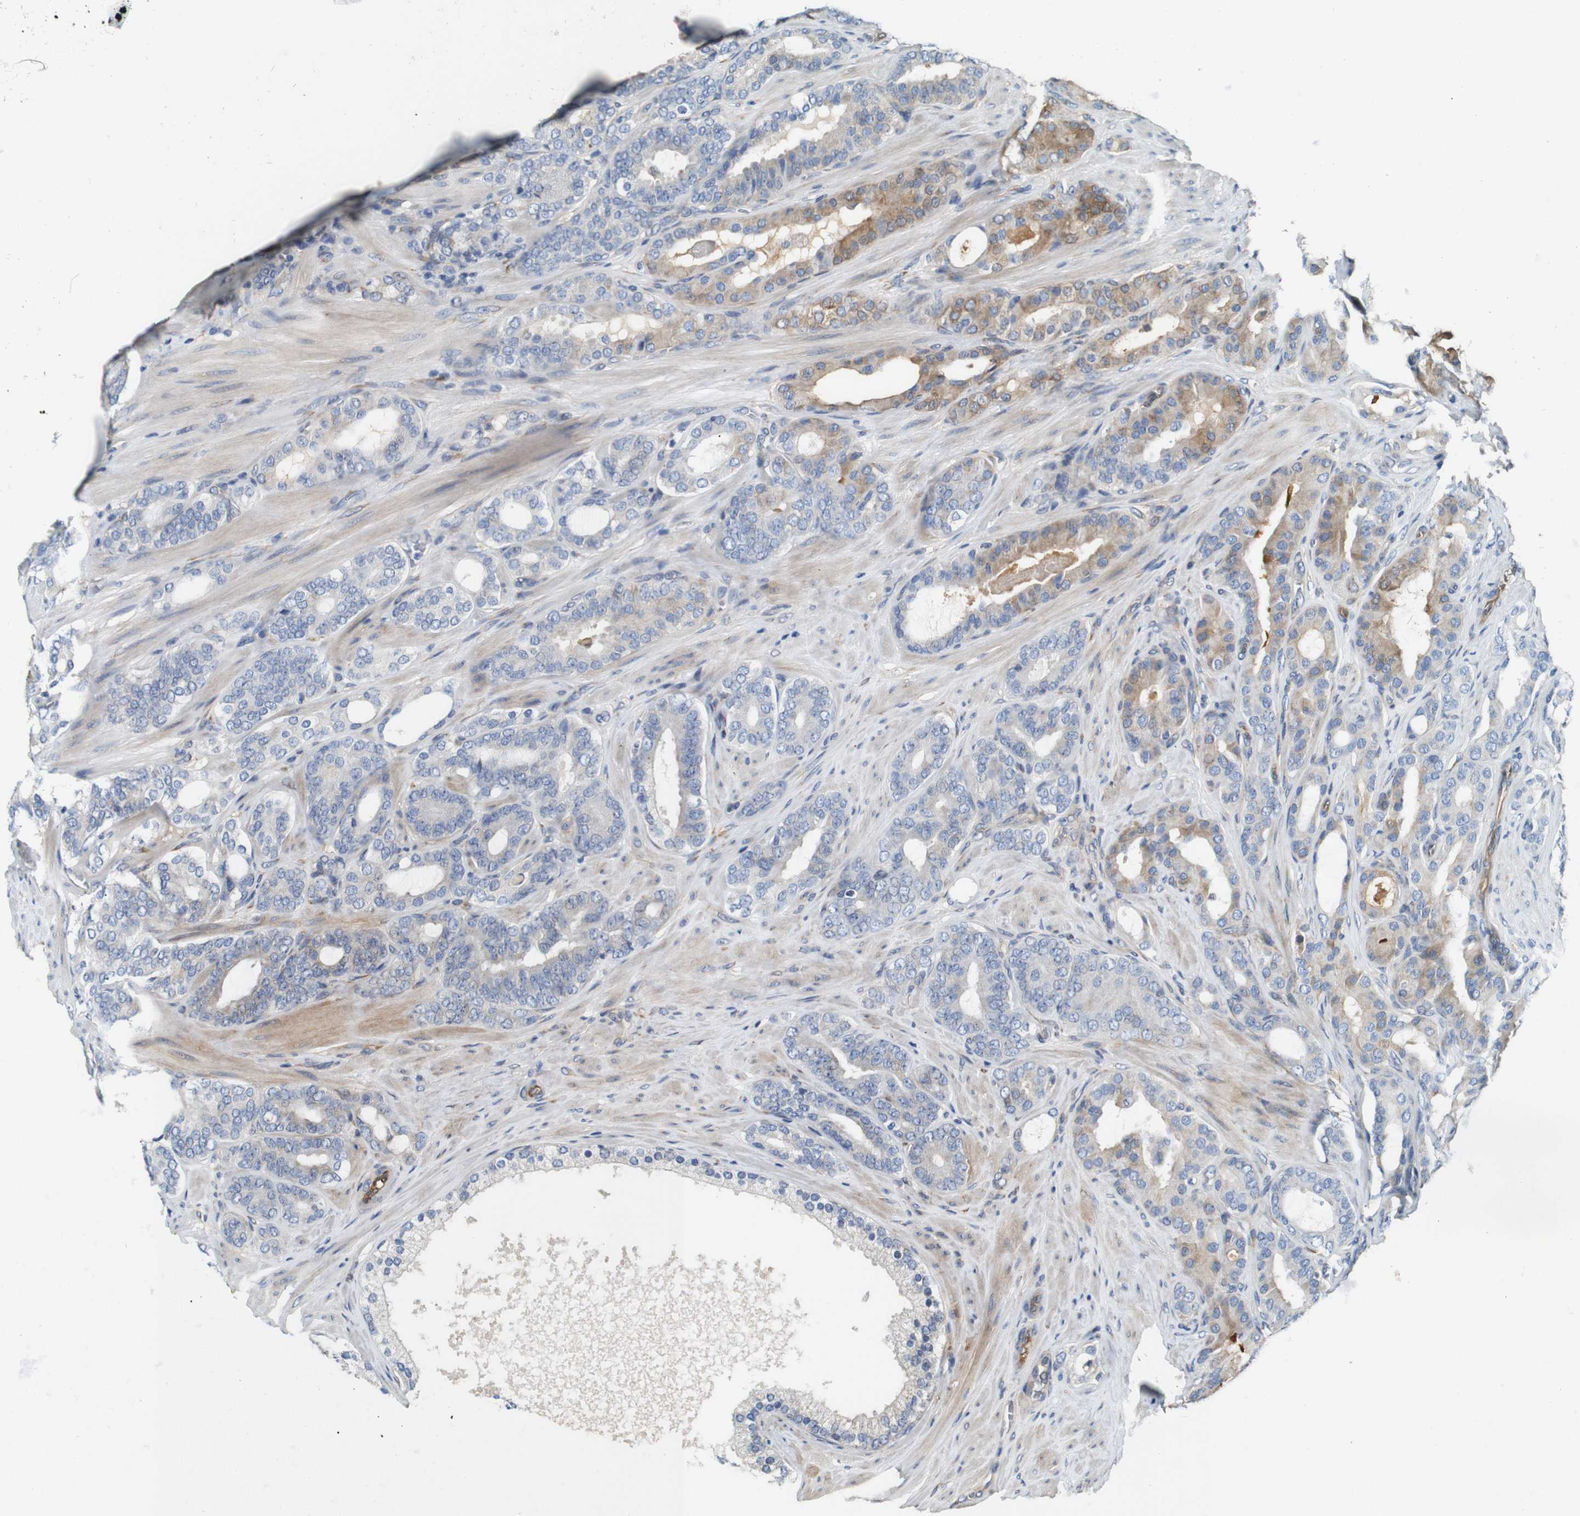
{"staining": {"intensity": "moderate", "quantity": "<25%", "location": "cytoplasmic/membranous"}, "tissue": "prostate cancer", "cell_type": "Tumor cells", "image_type": "cancer", "snomed": [{"axis": "morphology", "description": "Adenocarcinoma, Low grade"}, {"axis": "topography", "description": "Prostate"}], "caption": "A brown stain labels moderate cytoplasmic/membranous expression of a protein in human prostate cancer (low-grade adenocarcinoma) tumor cells.", "gene": "CNPY4", "patient": {"sex": "male", "age": 63}}